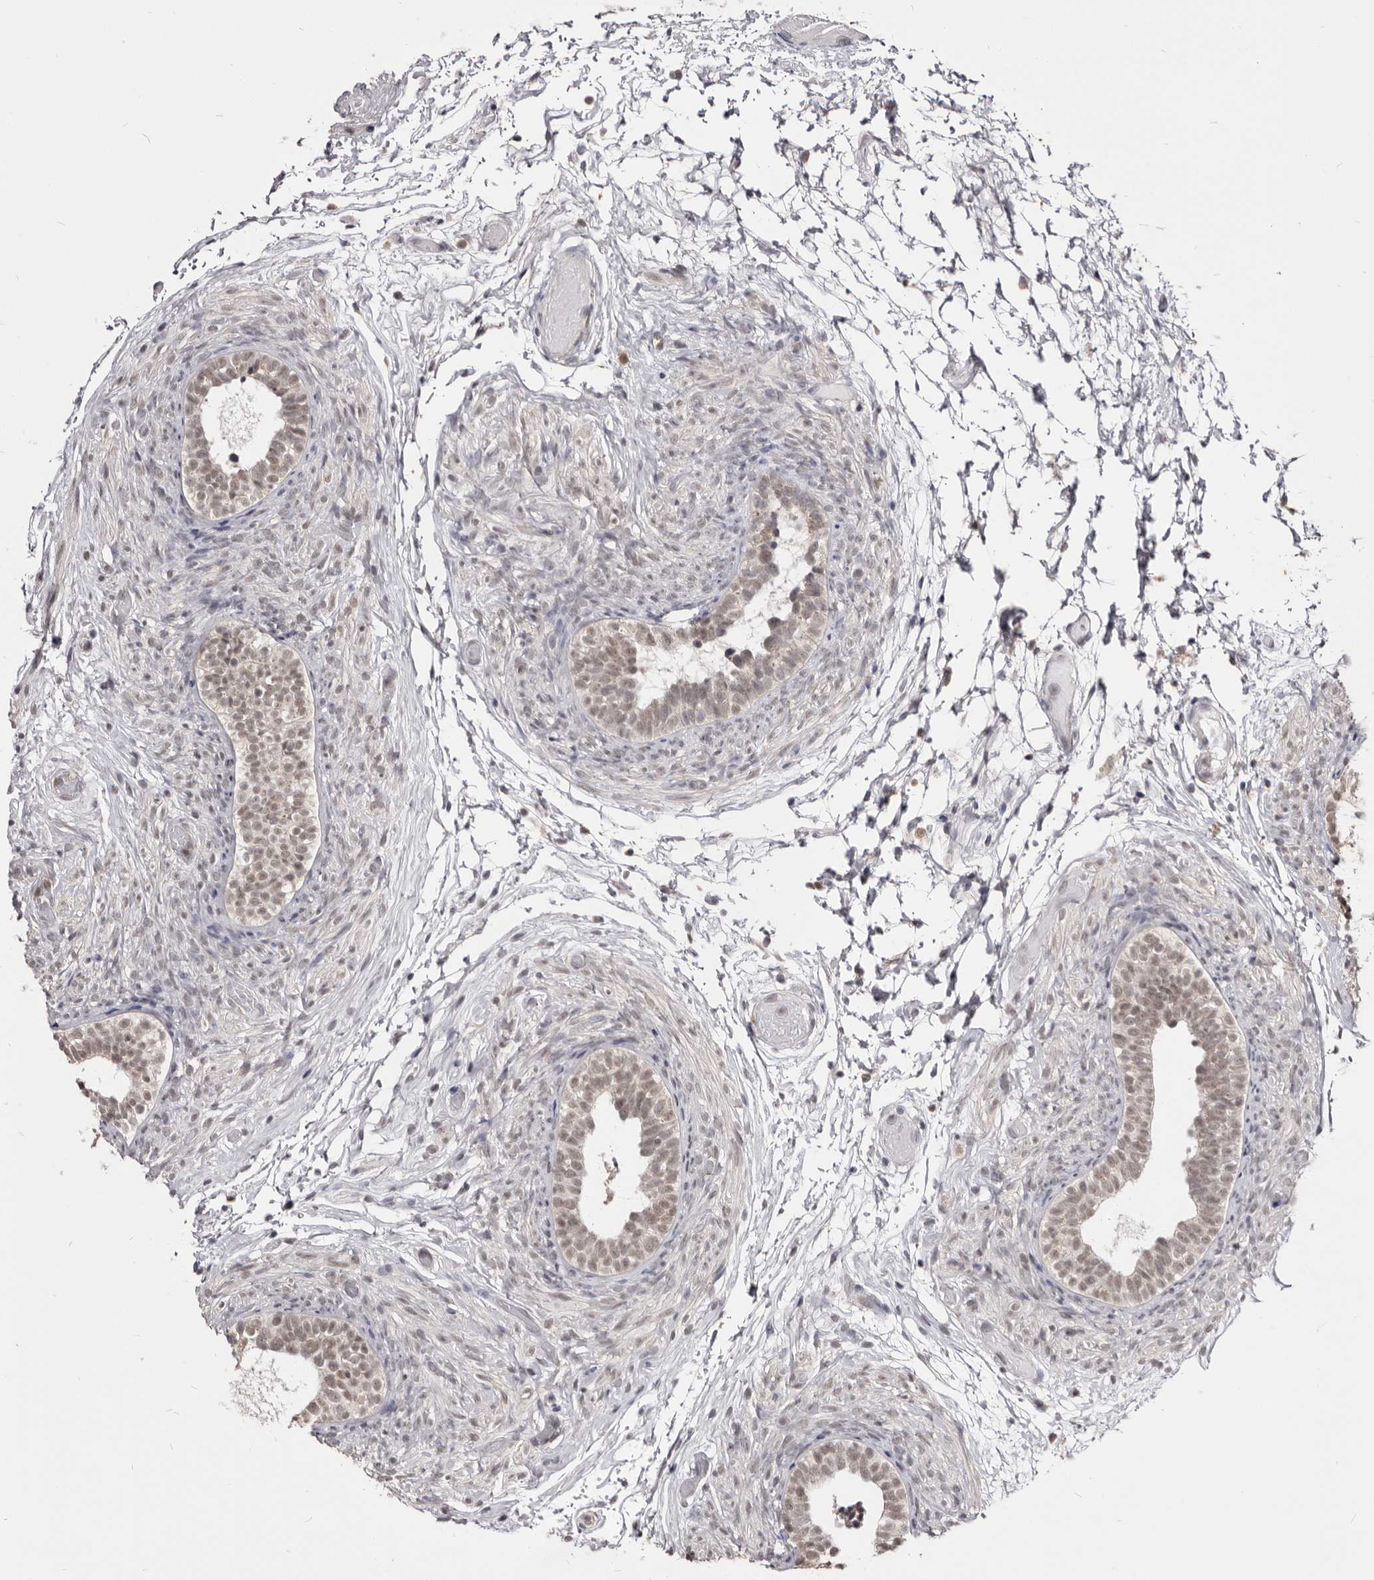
{"staining": {"intensity": "weak", "quantity": "25%-75%", "location": "cytoplasmic/membranous,nuclear"}, "tissue": "epididymis", "cell_type": "Glandular cells", "image_type": "normal", "snomed": [{"axis": "morphology", "description": "Normal tissue, NOS"}, {"axis": "topography", "description": "Epididymis"}], "caption": "Immunohistochemistry (IHC) micrograph of benign epididymis: human epididymis stained using IHC shows low levels of weak protein expression localized specifically in the cytoplasmic/membranous,nuclear of glandular cells, appearing as a cytoplasmic/membranous,nuclear brown color.", "gene": "THUMPD1", "patient": {"sex": "male", "age": 5}}